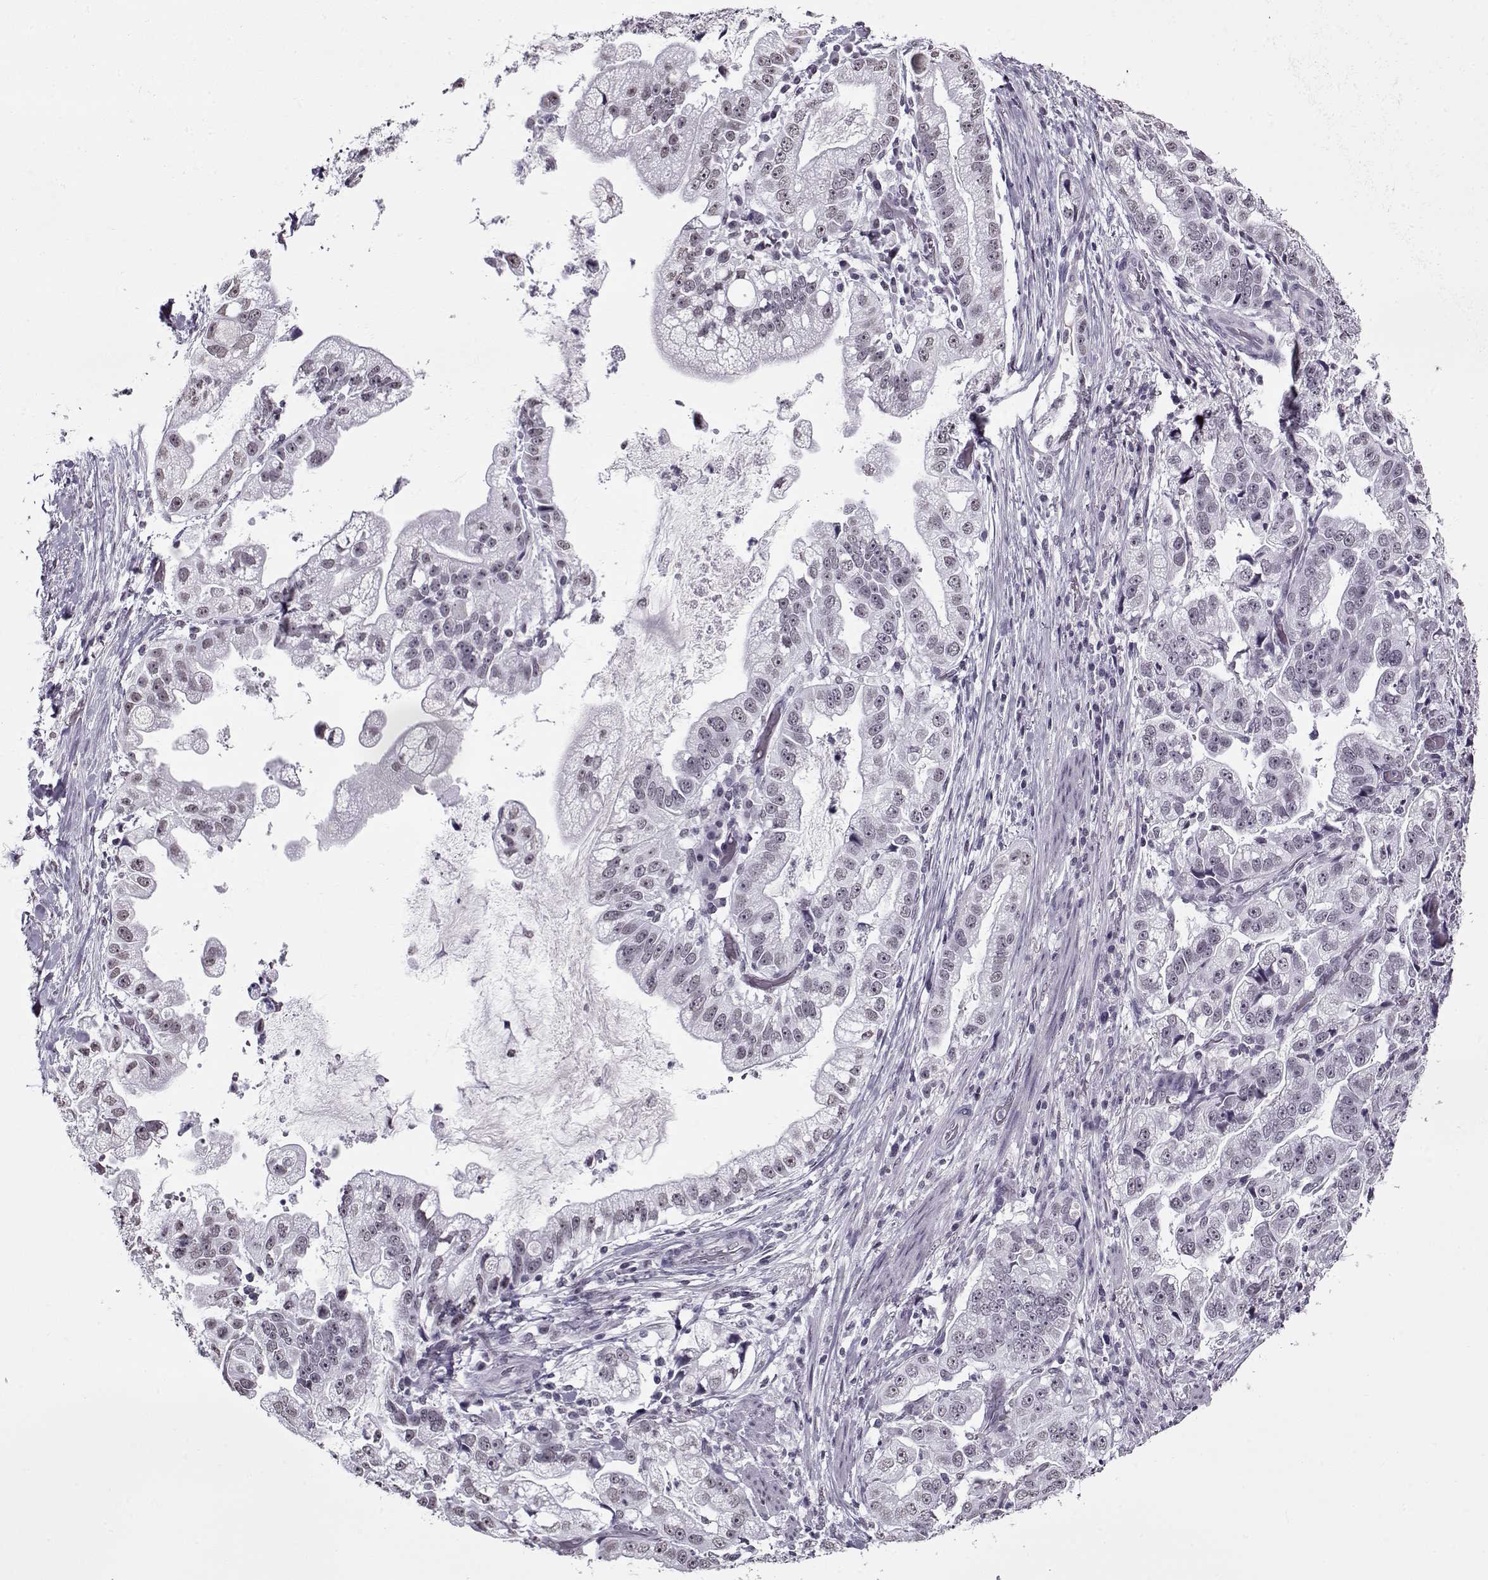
{"staining": {"intensity": "negative", "quantity": "none", "location": "none"}, "tissue": "stomach cancer", "cell_type": "Tumor cells", "image_type": "cancer", "snomed": [{"axis": "morphology", "description": "Adenocarcinoma, NOS"}, {"axis": "topography", "description": "Stomach"}], "caption": "An immunohistochemistry (IHC) micrograph of adenocarcinoma (stomach) is shown. There is no staining in tumor cells of adenocarcinoma (stomach). (Brightfield microscopy of DAB (3,3'-diaminobenzidine) IHC at high magnification).", "gene": "PRMT8", "patient": {"sex": "male", "age": 59}}